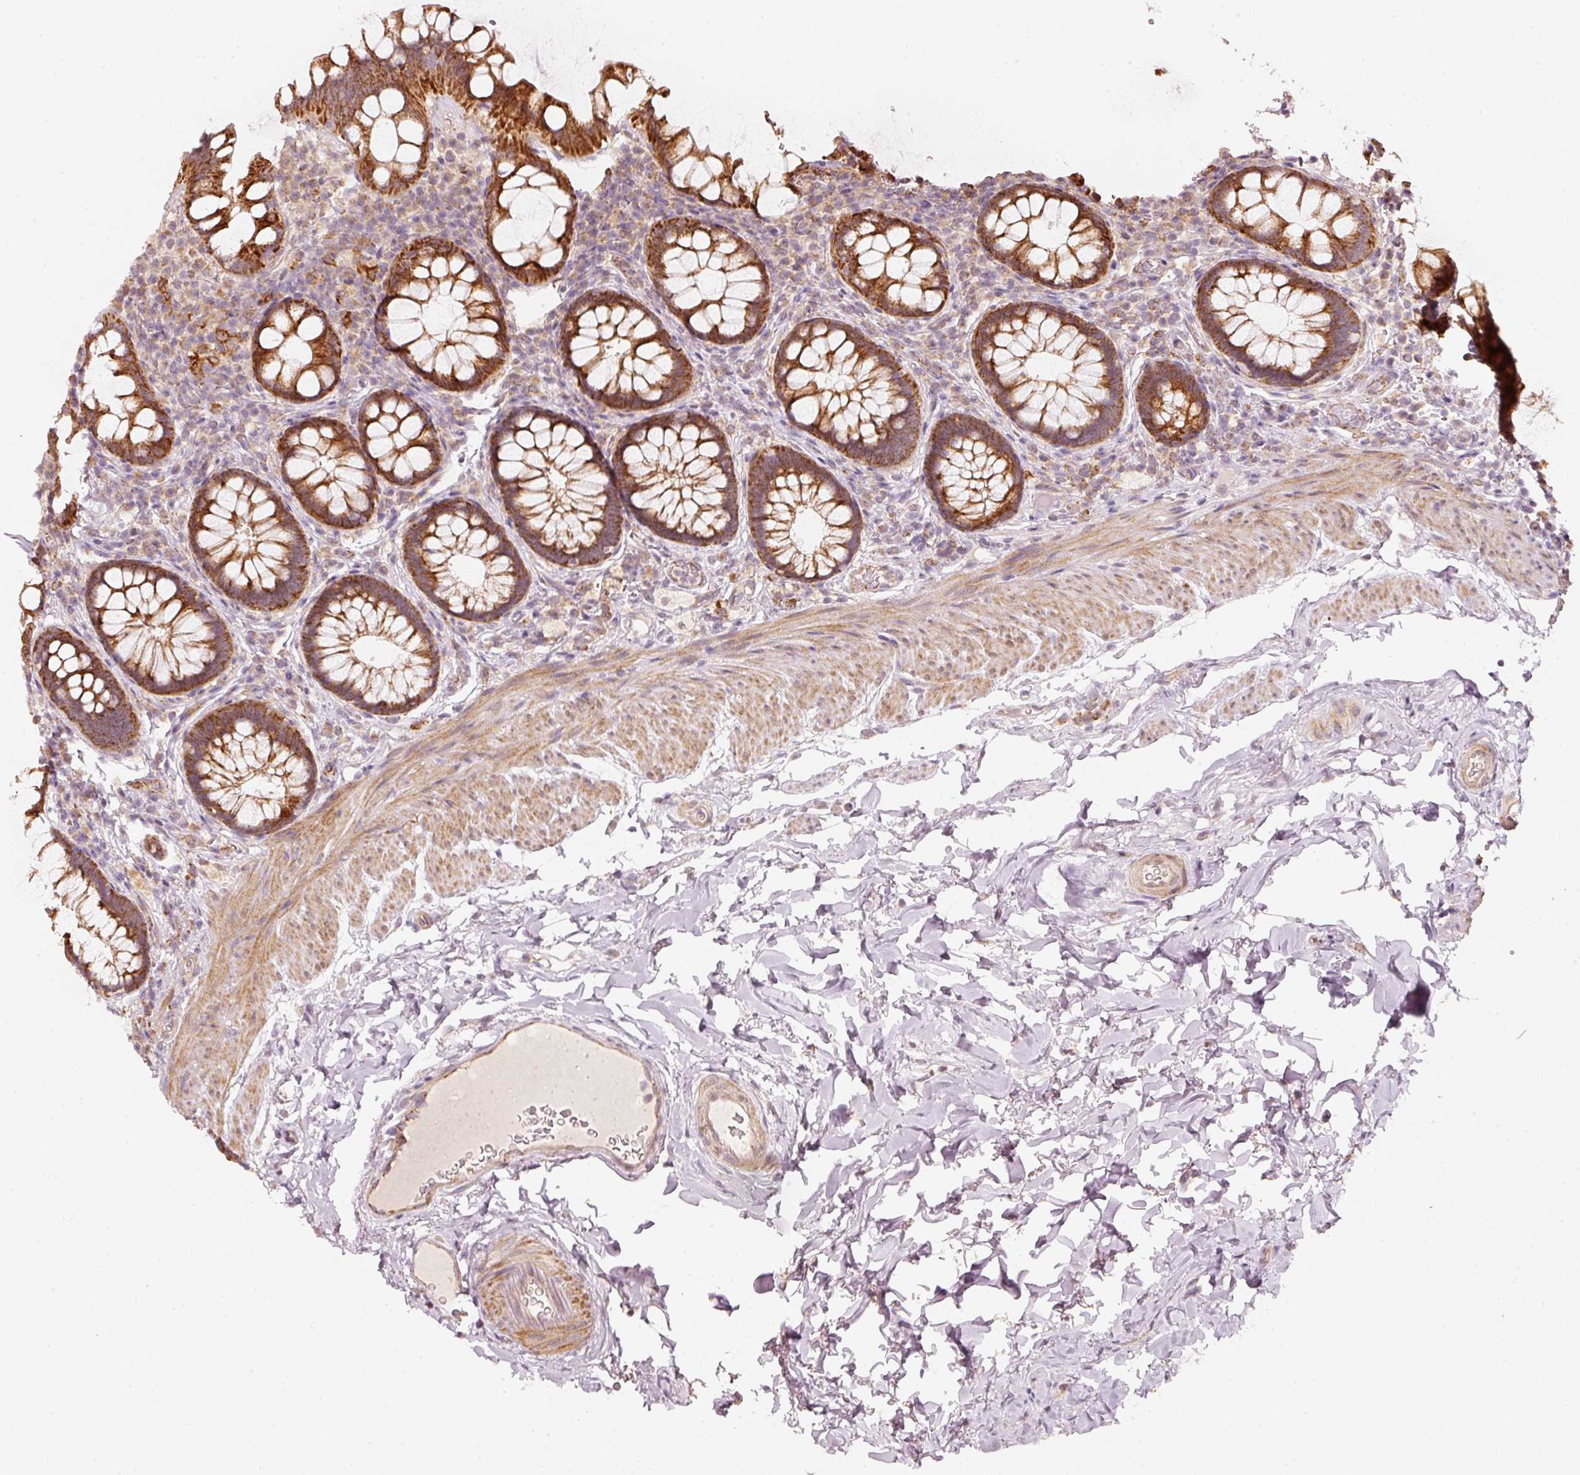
{"staining": {"intensity": "strong", "quantity": ">75%", "location": "cytoplasmic/membranous"}, "tissue": "rectum", "cell_type": "Glandular cells", "image_type": "normal", "snomed": [{"axis": "morphology", "description": "Normal tissue, NOS"}, {"axis": "topography", "description": "Rectum"}], "caption": "Immunohistochemical staining of normal human rectum shows strong cytoplasmic/membranous protein positivity in about >75% of glandular cells.", "gene": "ARHGAP22", "patient": {"sex": "female", "age": 69}}